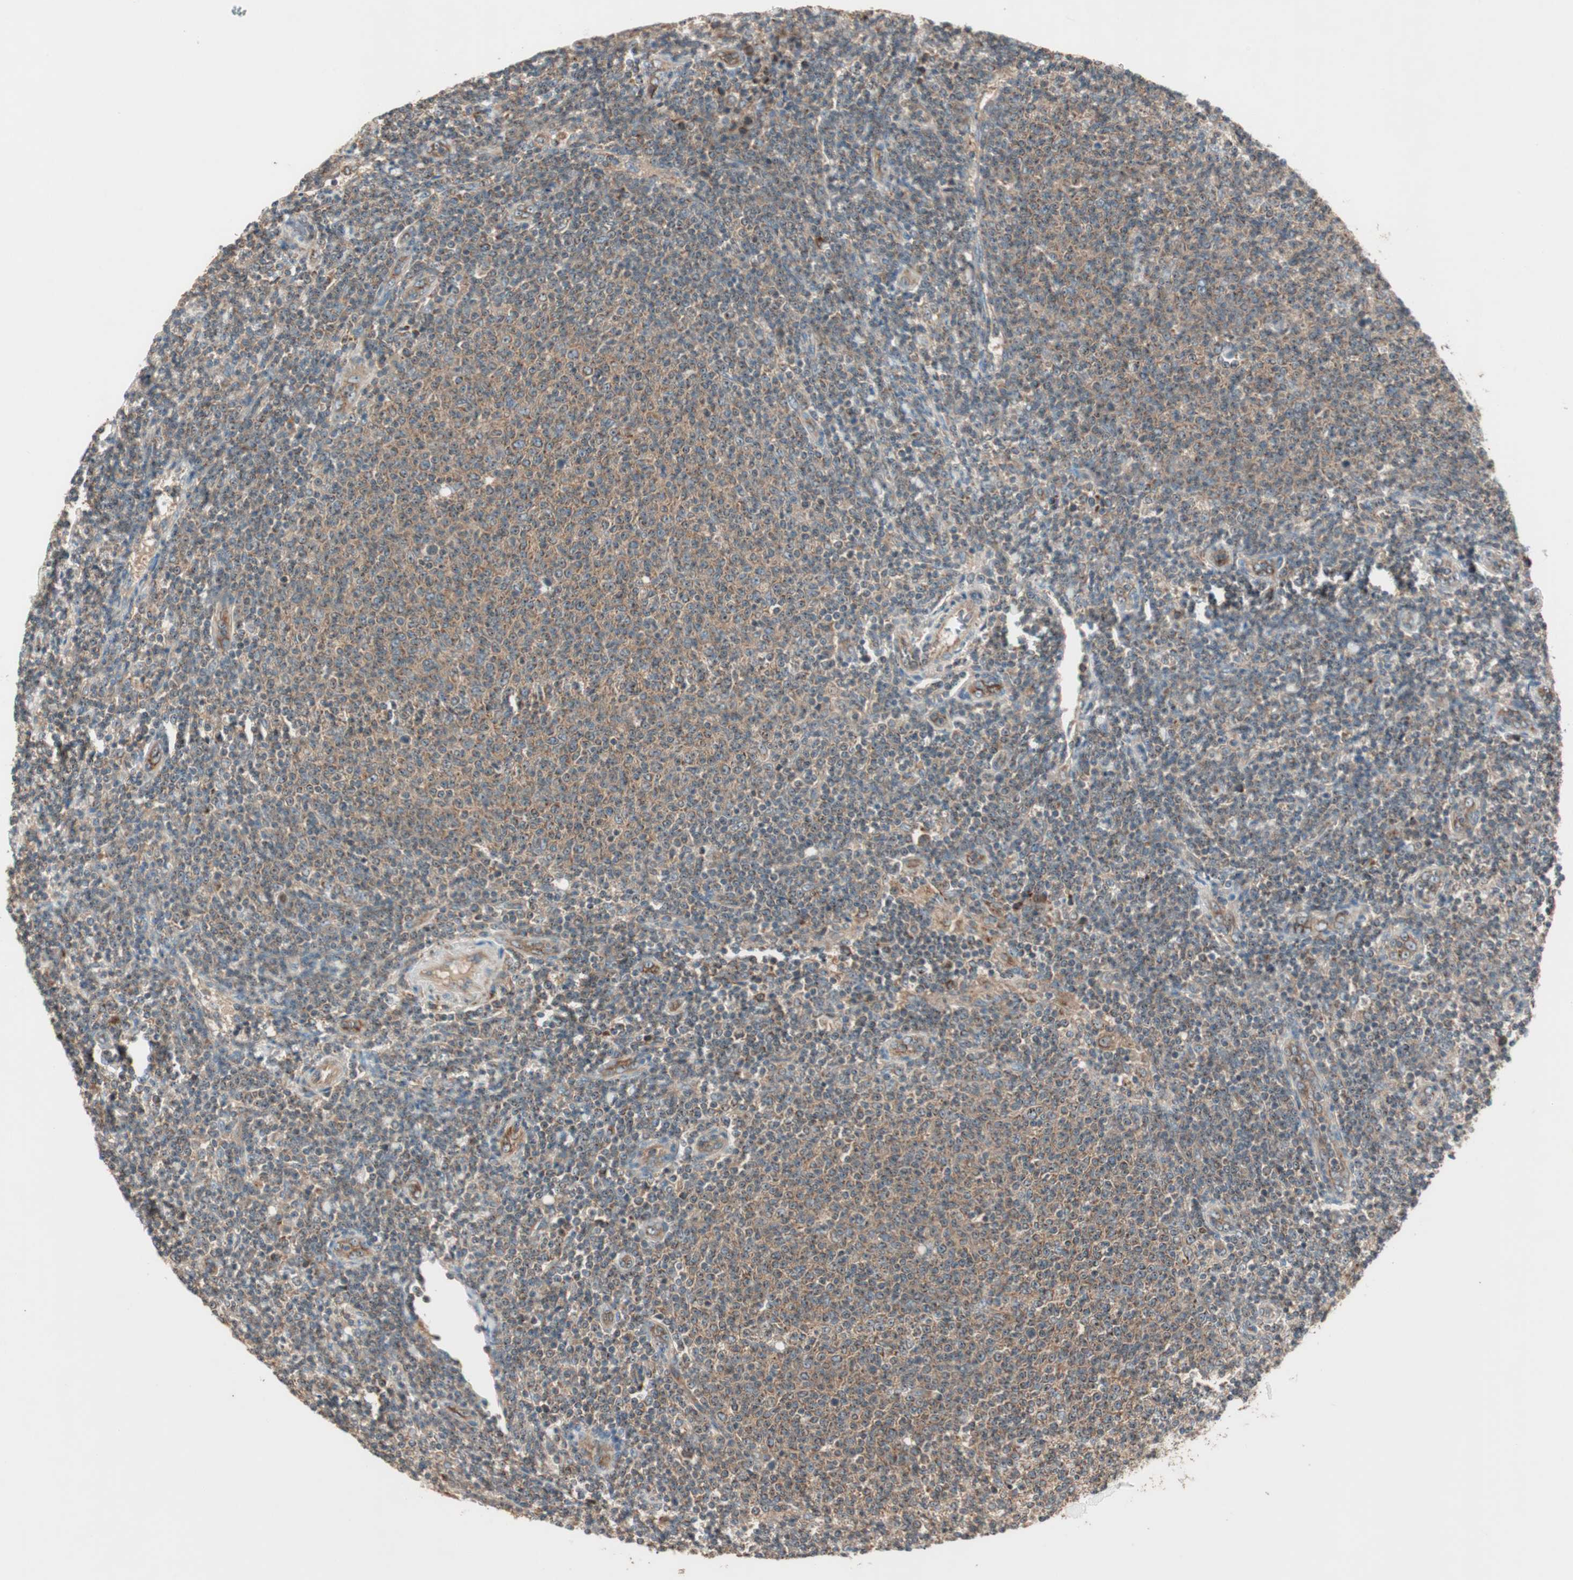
{"staining": {"intensity": "moderate", "quantity": ">75%", "location": "cytoplasmic/membranous"}, "tissue": "lymphoma", "cell_type": "Tumor cells", "image_type": "cancer", "snomed": [{"axis": "morphology", "description": "Malignant lymphoma, non-Hodgkin's type, Low grade"}, {"axis": "topography", "description": "Lymph node"}], "caption": "An immunohistochemistry micrograph of tumor tissue is shown. Protein staining in brown labels moderate cytoplasmic/membranous positivity in low-grade malignant lymphoma, non-Hodgkin's type within tumor cells.", "gene": "CC2D1A", "patient": {"sex": "male", "age": 66}}